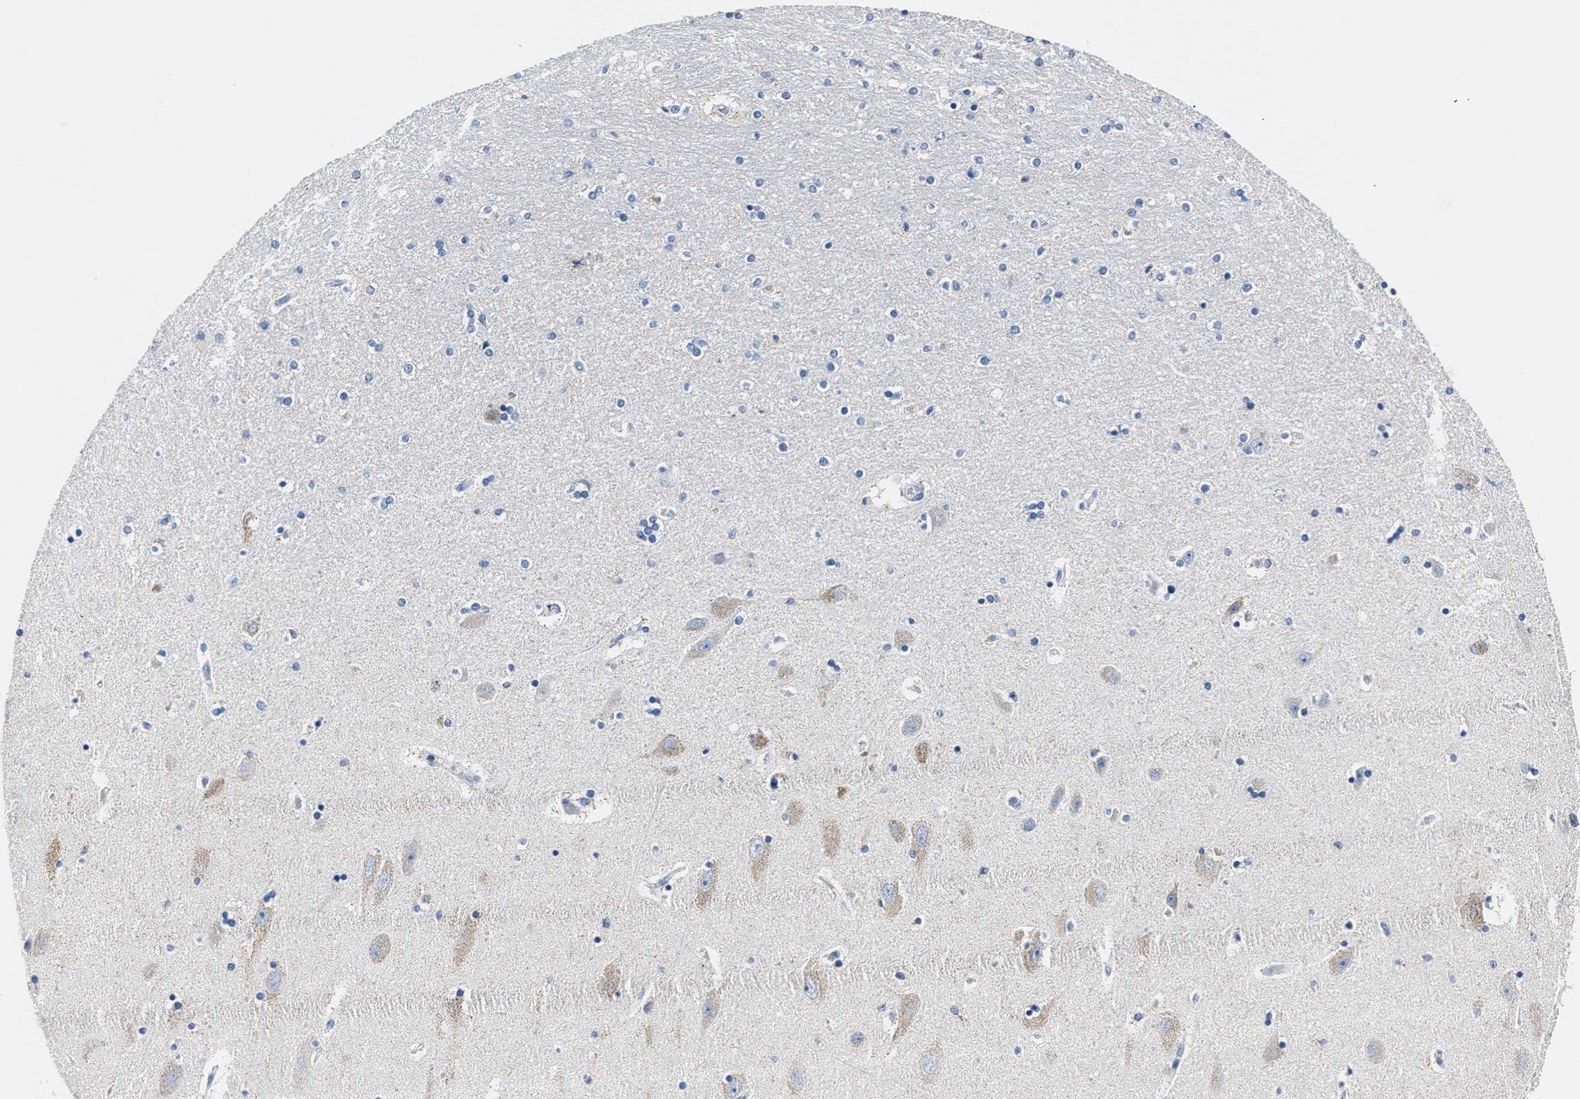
{"staining": {"intensity": "negative", "quantity": "none", "location": "none"}, "tissue": "hippocampus", "cell_type": "Glial cells", "image_type": "normal", "snomed": [{"axis": "morphology", "description": "Normal tissue, NOS"}, {"axis": "topography", "description": "Hippocampus"}], "caption": "Glial cells show no significant positivity in benign hippocampus.", "gene": "AMACR", "patient": {"sex": "female", "age": 54}}